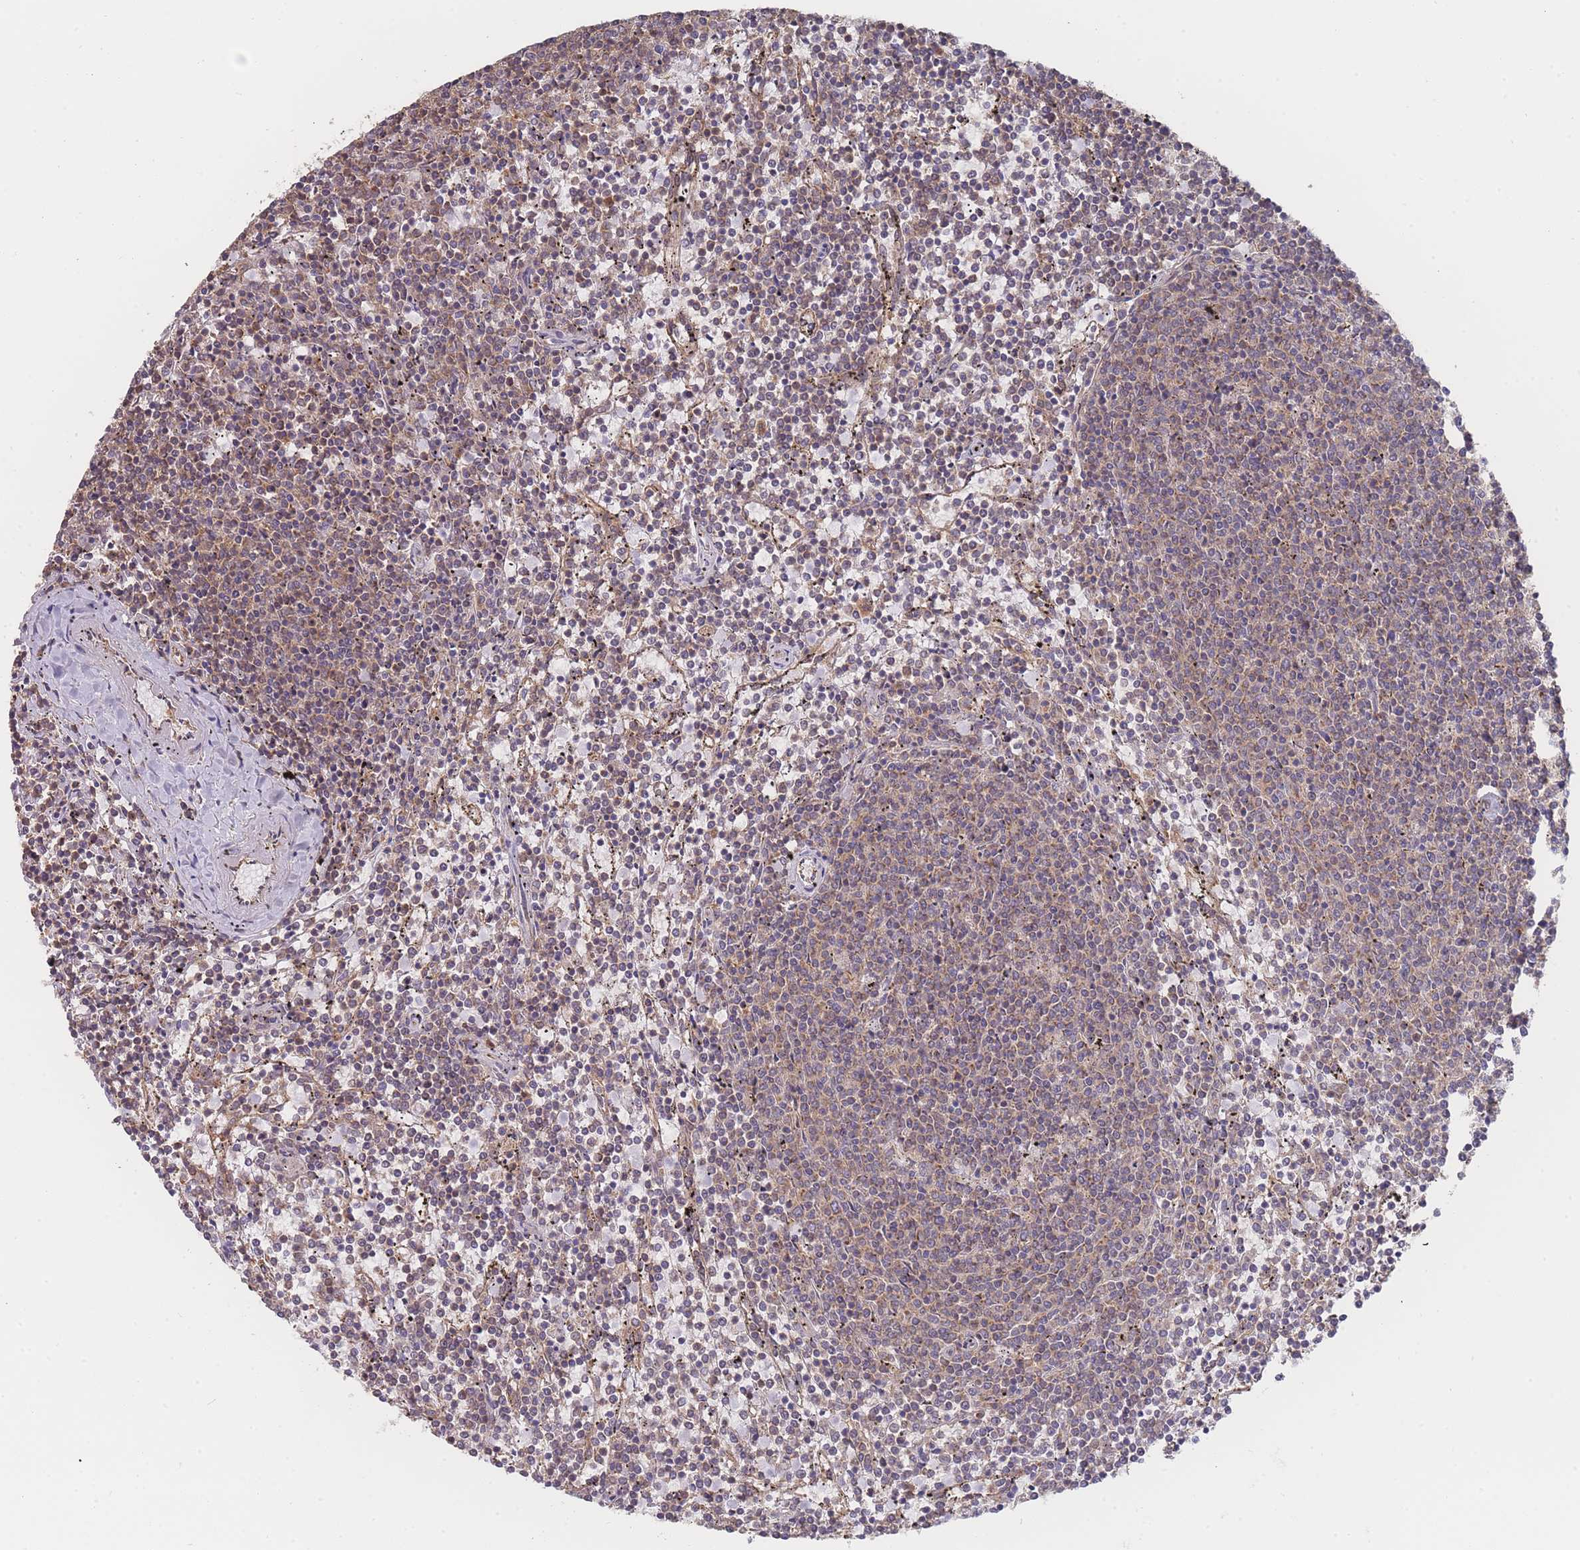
{"staining": {"intensity": "weak", "quantity": ">75%", "location": "cytoplasmic/membranous"}, "tissue": "lymphoma", "cell_type": "Tumor cells", "image_type": "cancer", "snomed": [{"axis": "morphology", "description": "Malignant lymphoma, non-Hodgkin's type, Low grade"}, {"axis": "topography", "description": "Spleen"}], "caption": "Malignant lymphoma, non-Hodgkin's type (low-grade) tissue reveals weak cytoplasmic/membranous expression in about >75% of tumor cells, visualized by immunohistochemistry.", "gene": "MRPS18B", "patient": {"sex": "female", "age": 50}}